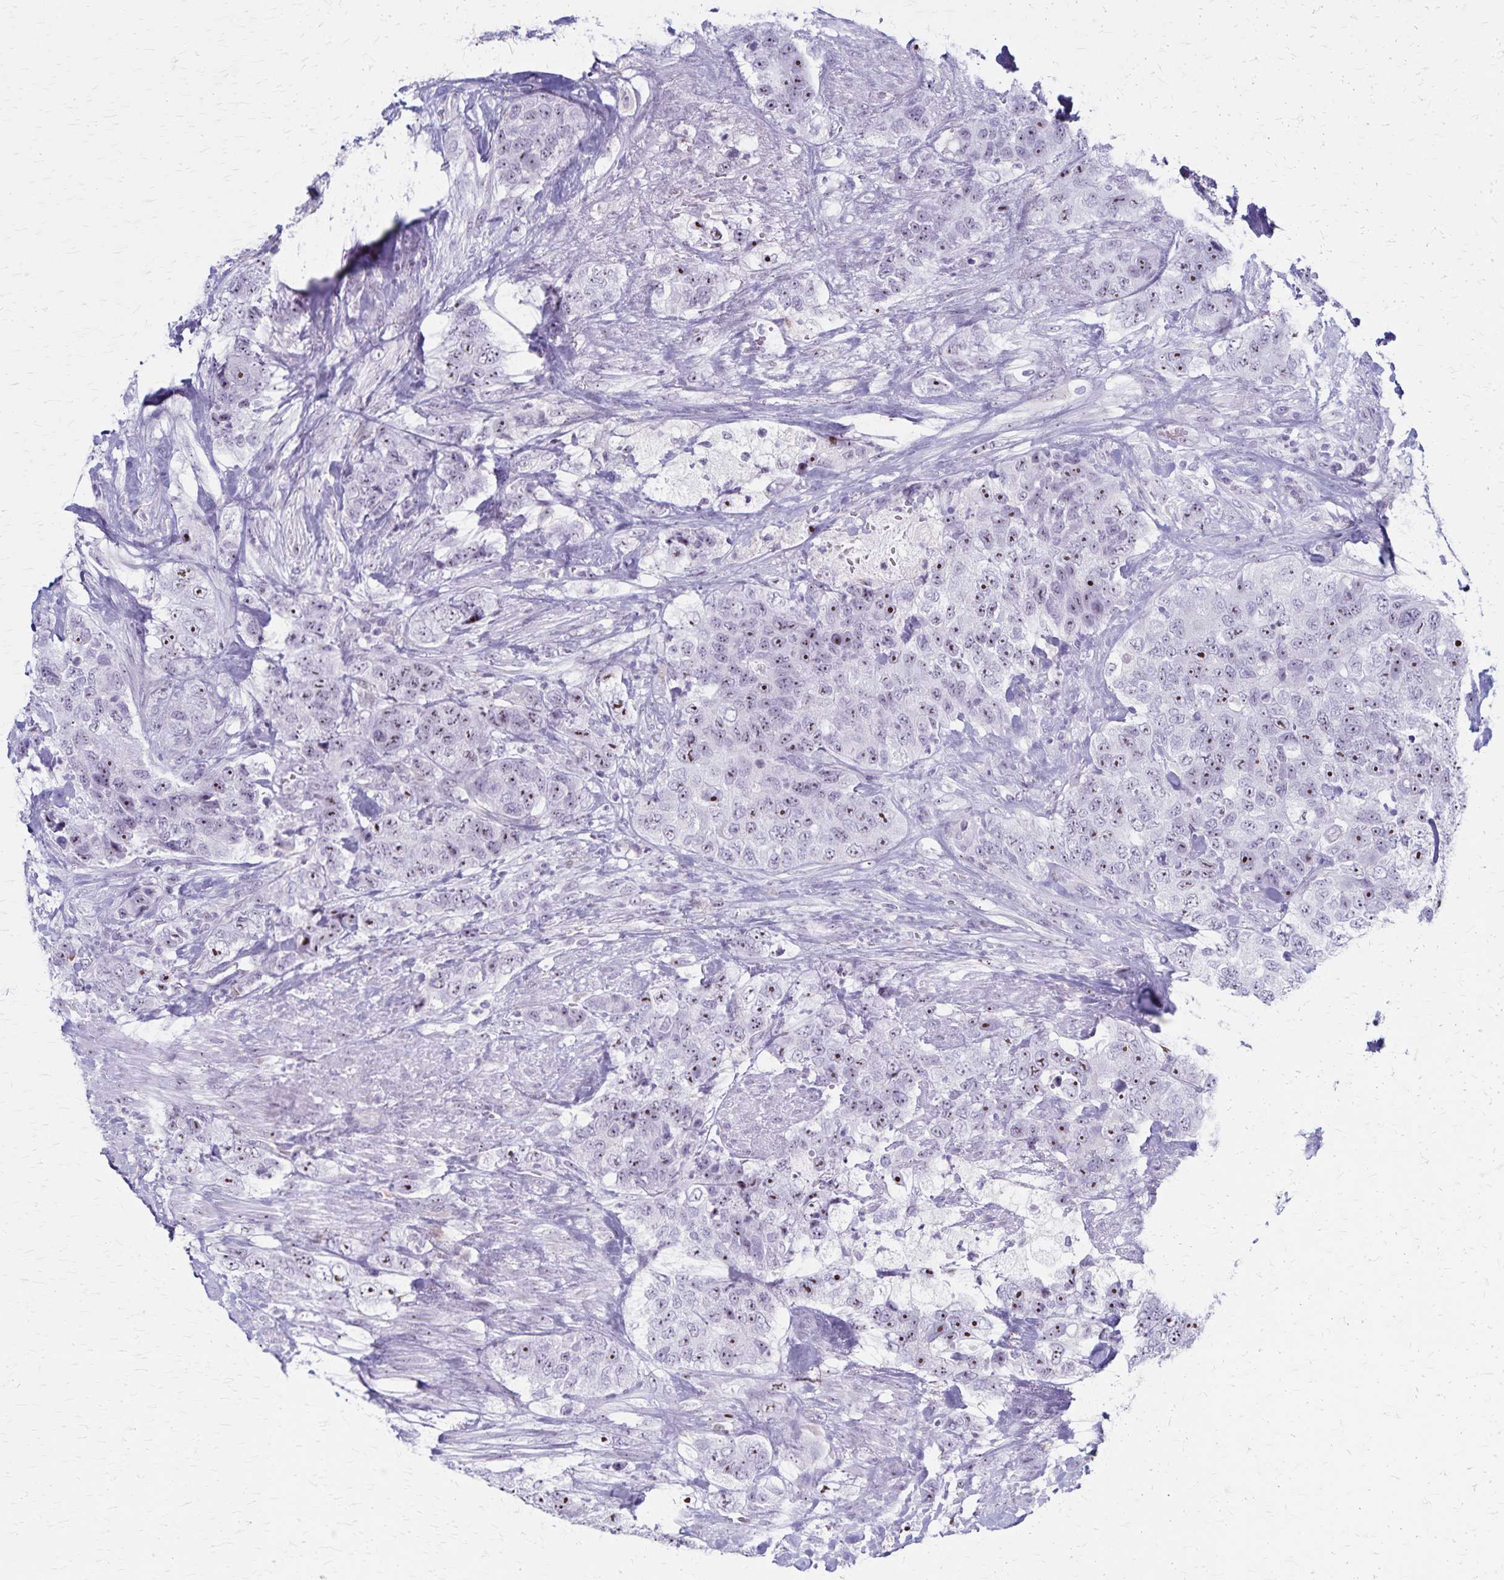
{"staining": {"intensity": "moderate", "quantity": ">75%", "location": "nuclear"}, "tissue": "urothelial cancer", "cell_type": "Tumor cells", "image_type": "cancer", "snomed": [{"axis": "morphology", "description": "Urothelial carcinoma, High grade"}, {"axis": "topography", "description": "Urinary bladder"}], "caption": "Tumor cells reveal moderate nuclear staining in approximately >75% of cells in high-grade urothelial carcinoma.", "gene": "DLK2", "patient": {"sex": "female", "age": 78}}